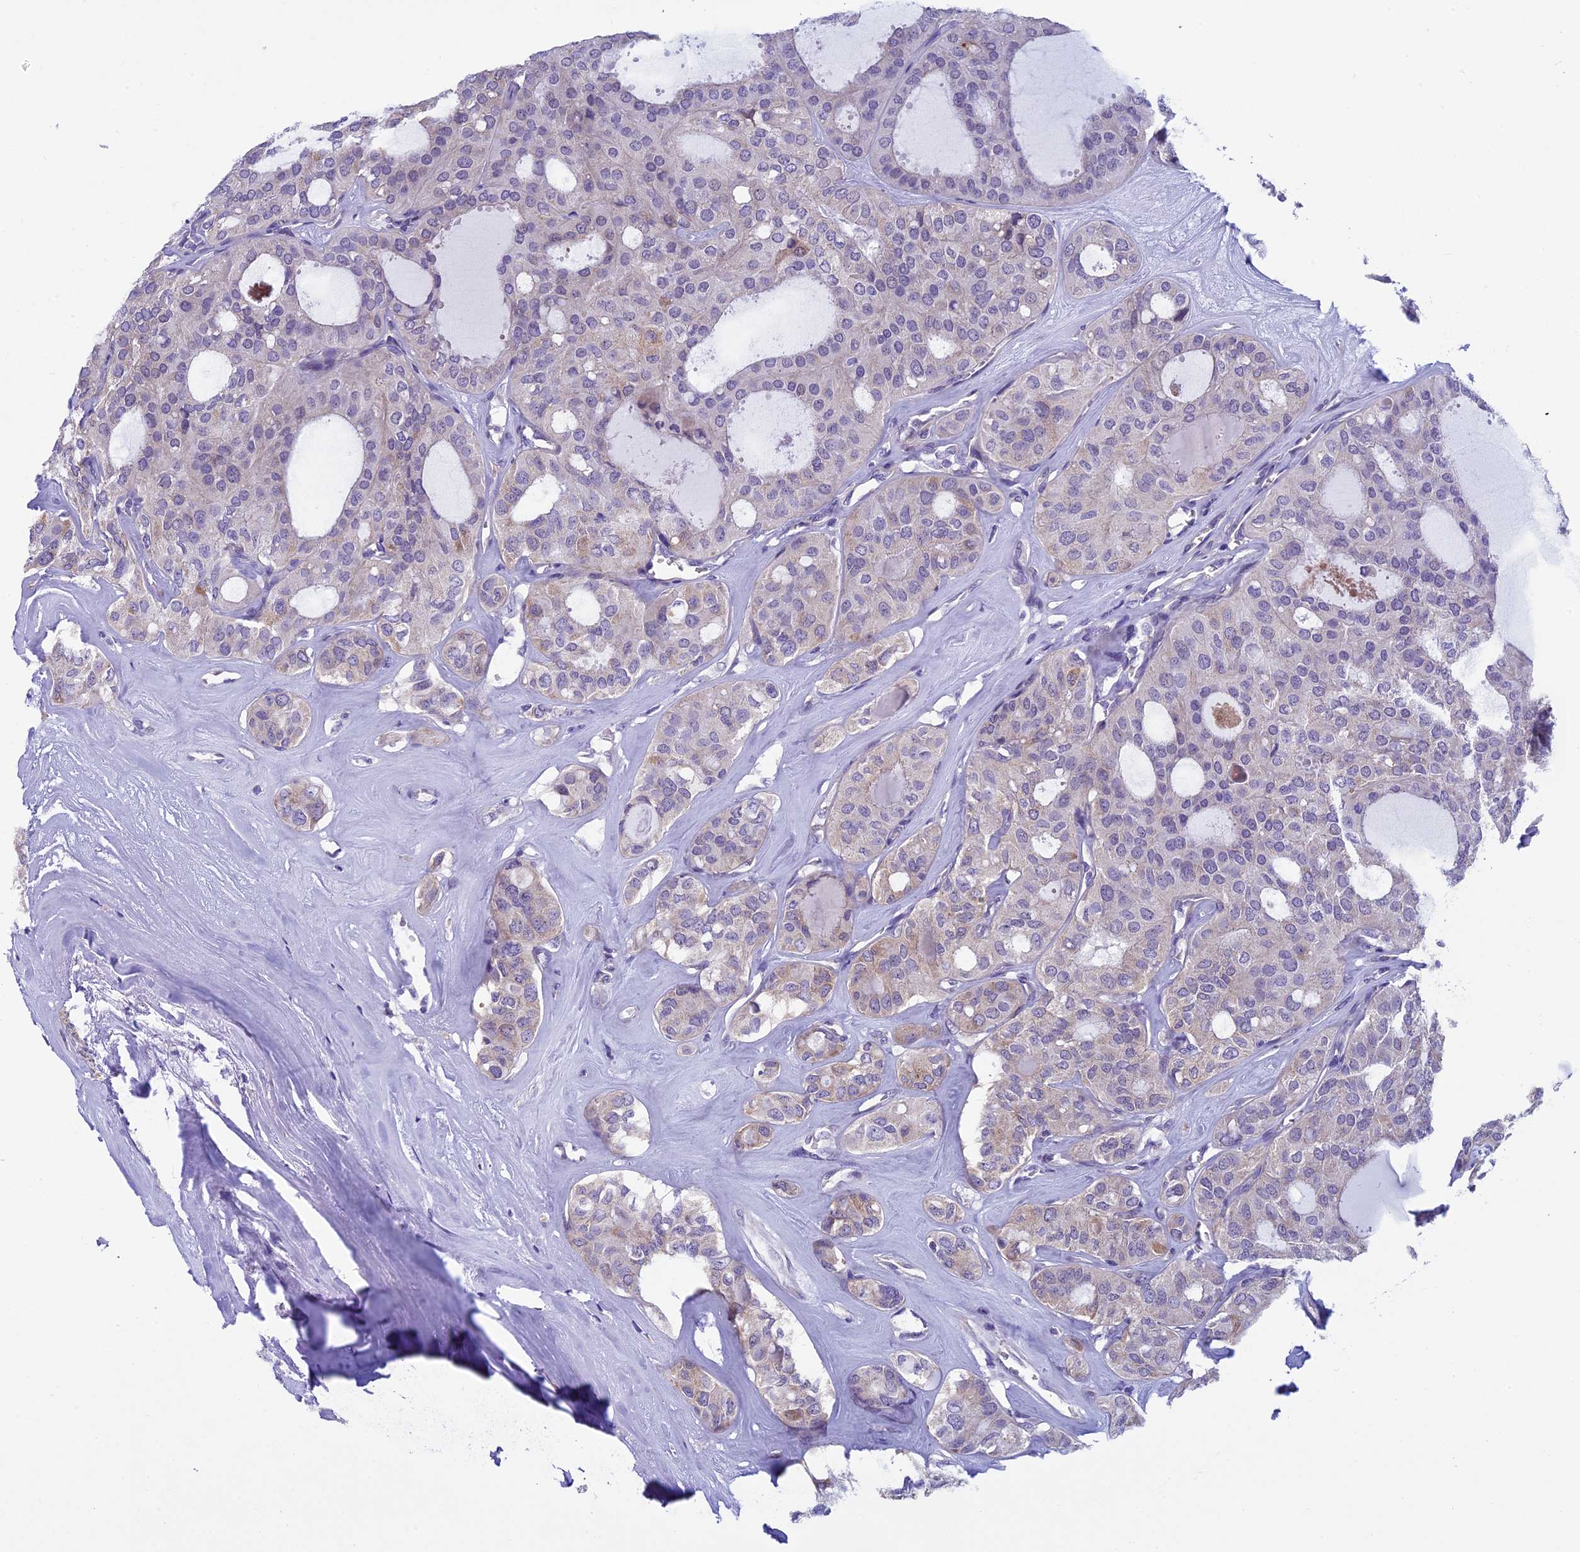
{"staining": {"intensity": "weak", "quantity": "<25%", "location": "cytoplasmic/membranous"}, "tissue": "thyroid cancer", "cell_type": "Tumor cells", "image_type": "cancer", "snomed": [{"axis": "morphology", "description": "Follicular adenoma carcinoma, NOS"}, {"axis": "topography", "description": "Thyroid gland"}], "caption": "Thyroid cancer was stained to show a protein in brown. There is no significant positivity in tumor cells.", "gene": "ZNF317", "patient": {"sex": "male", "age": 75}}